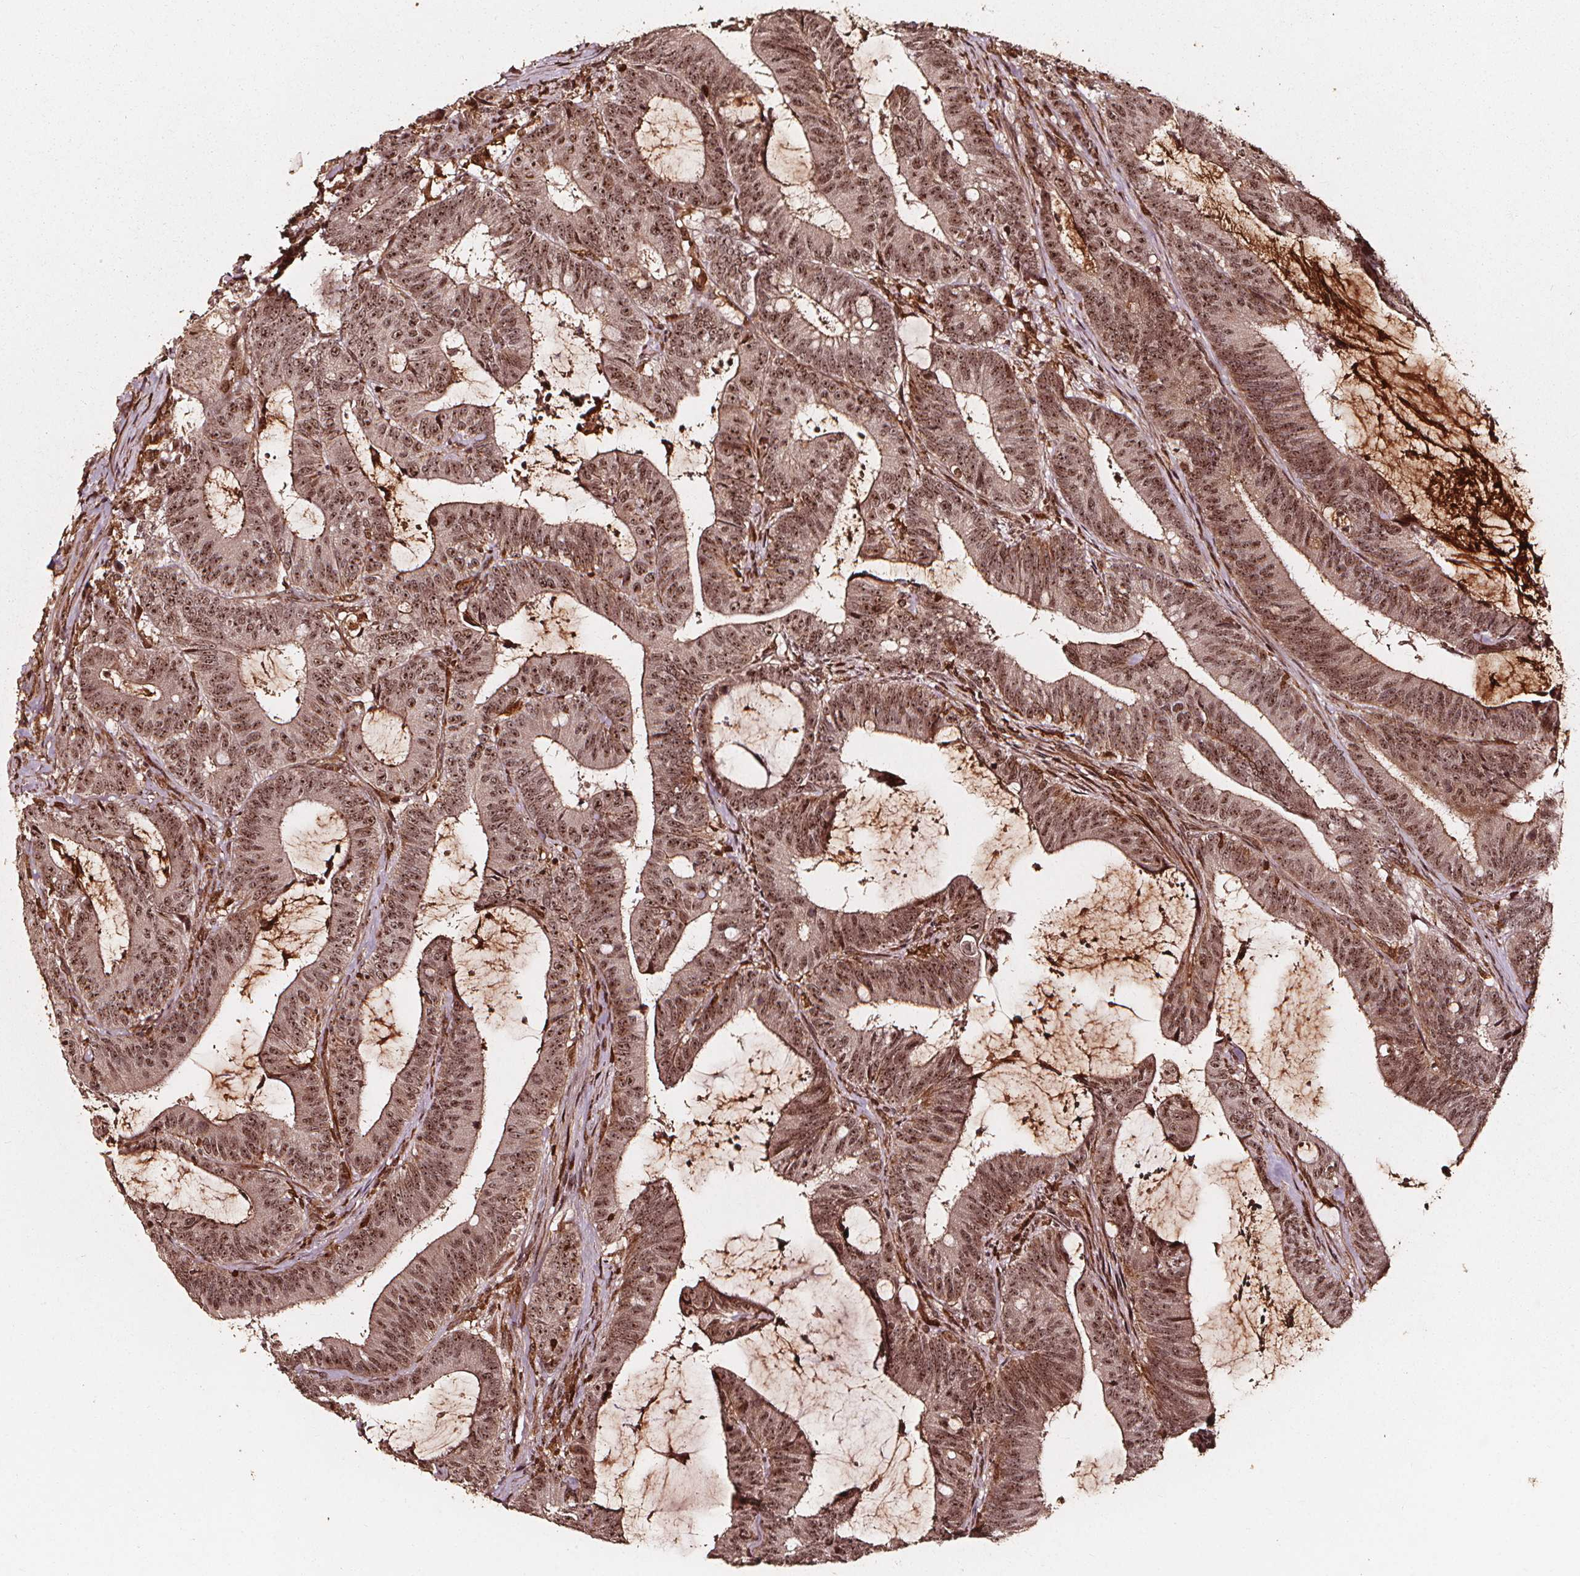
{"staining": {"intensity": "weak", "quantity": ">75%", "location": "cytoplasmic/membranous,nuclear"}, "tissue": "colorectal cancer", "cell_type": "Tumor cells", "image_type": "cancer", "snomed": [{"axis": "morphology", "description": "Adenocarcinoma, NOS"}, {"axis": "topography", "description": "Colon"}], "caption": "DAB (3,3'-diaminobenzidine) immunohistochemical staining of colorectal cancer demonstrates weak cytoplasmic/membranous and nuclear protein positivity in approximately >75% of tumor cells.", "gene": "EXOSC9", "patient": {"sex": "female", "age": 43}}